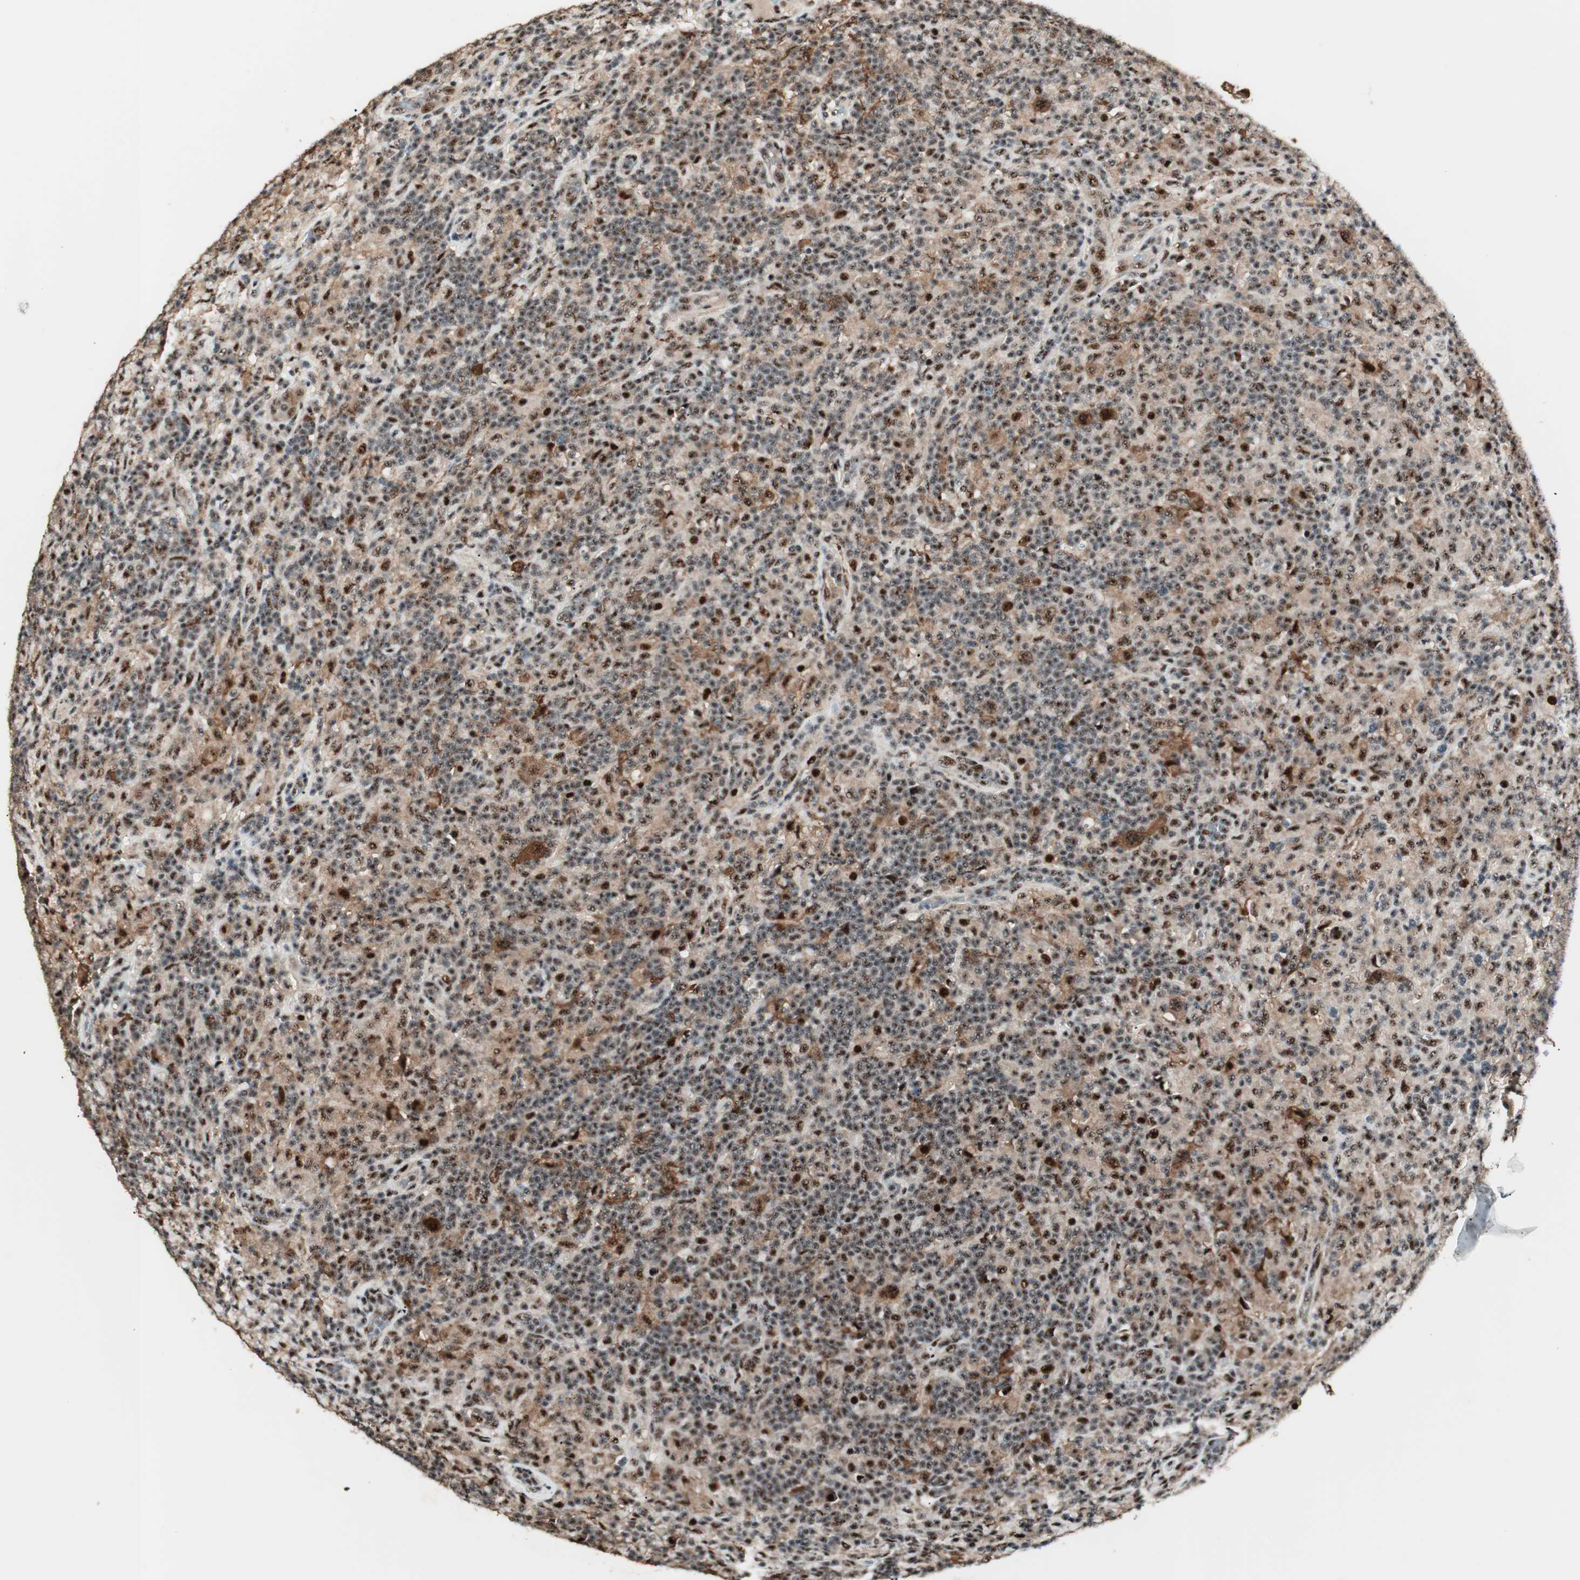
{"staining": {"intensity": "strong", "quantity": "25%-75%", "location": "nuclear"}, "tissue": "lymphoma", "cell_type": "Tumor cells", "image_type": "cancer", "snomed": [{"axis": "morphology", "description": "Hodgkin's disease, NOS"}, {"axis": "topography", "description": "Lymph node"}], "caption": "High-power microscopy captured an immunohistochemistry micrograph of Hodgkin's disease, revealing strong nuclear expression in approximately 25%-75% of tumor cells. The protein of interest is shown in brown color, while the nuclei are stained blue.", "gene": "NR5A2", "patient": {"sex": "male", "age": 70}}